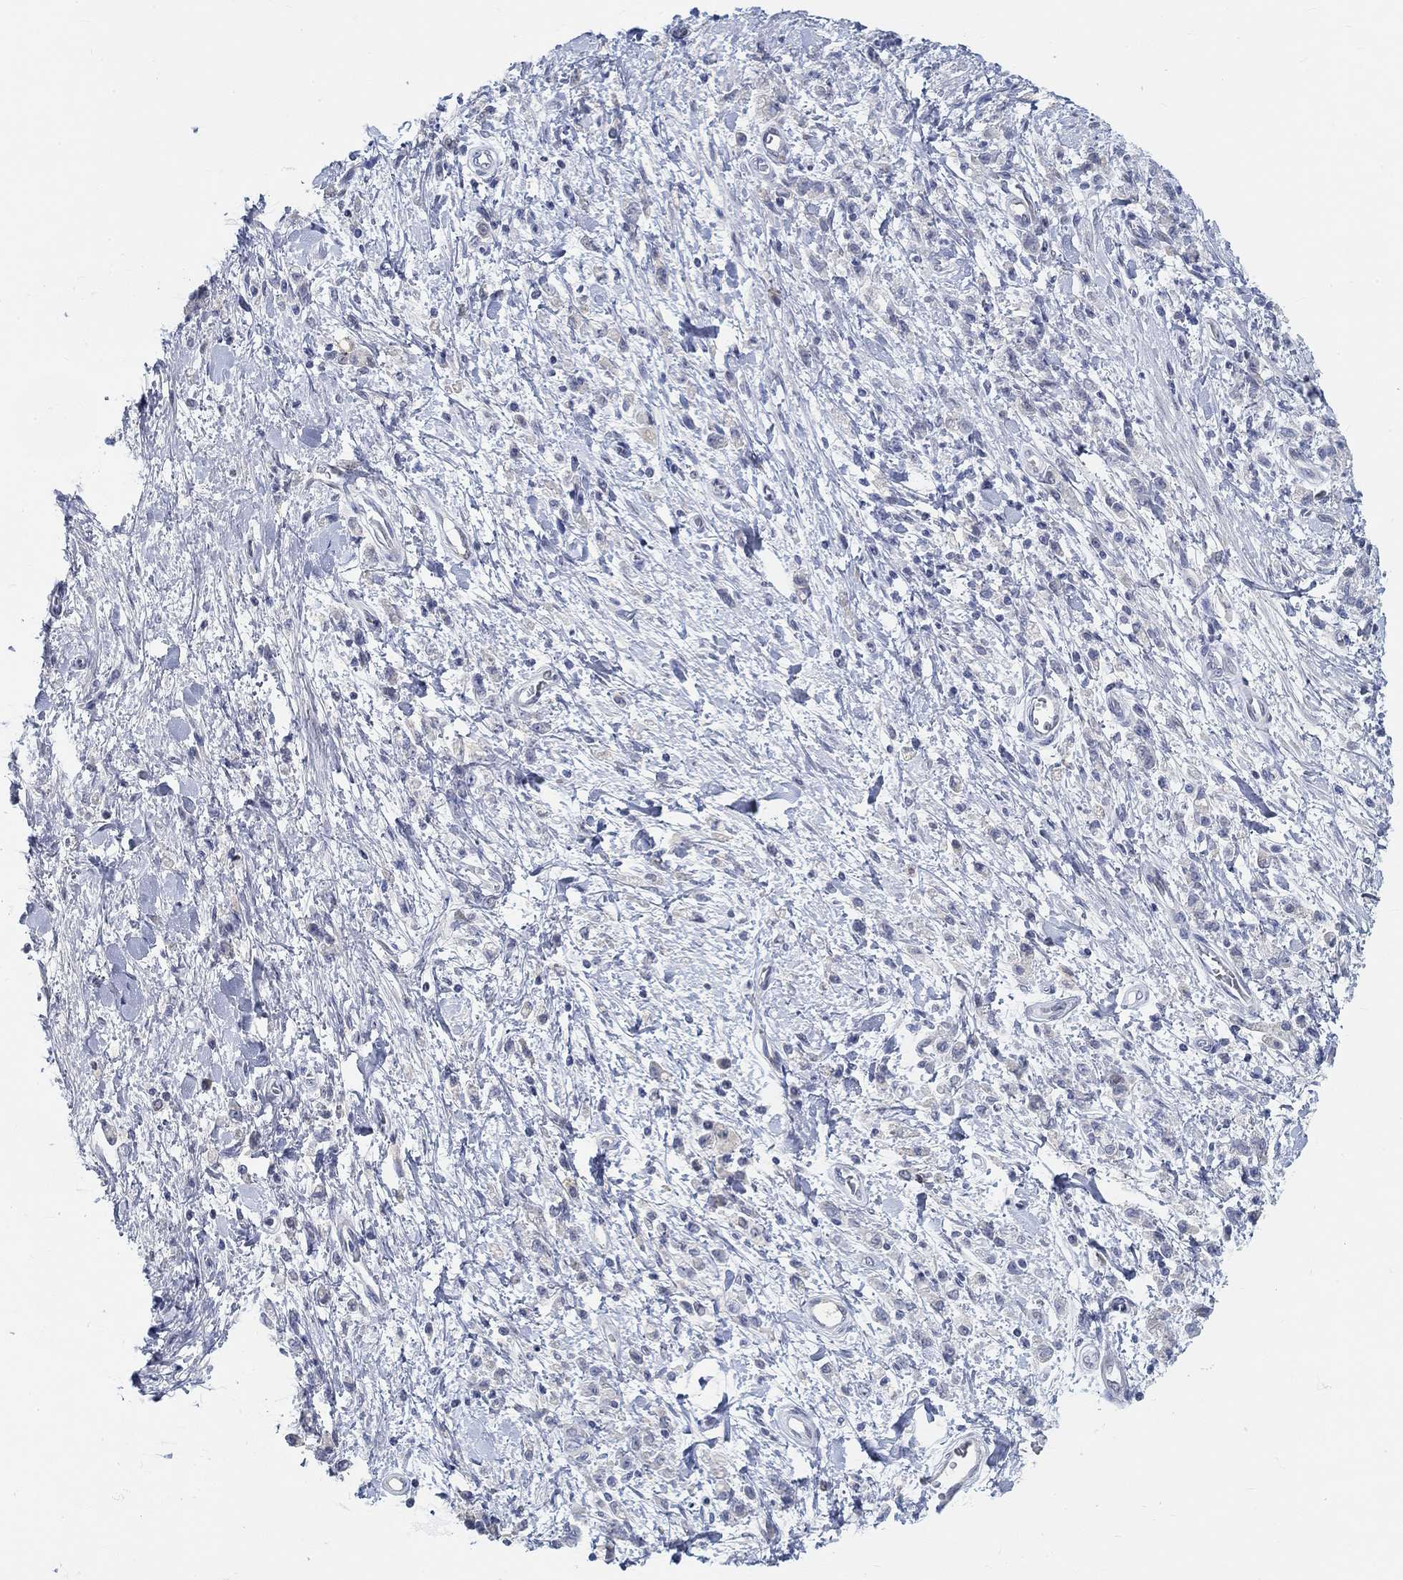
{"staining": {"intensity": "negative", "quantity": "none", "location": "none"}, "tissue": "stomach cancer", "cell_type": "Tumor cells", "image_type": "cancer", "snomed": [{"axis": "morphology", "description": "Adenocarcinoma, NOS"}, {"axis": "topography", "description": "Stomach"}], "caption": "Tumor cells show no significant staining in adenocarcinoma (stomach).", "gene": "SNTG2", "patient": {"sex": "male", "age": 77}}